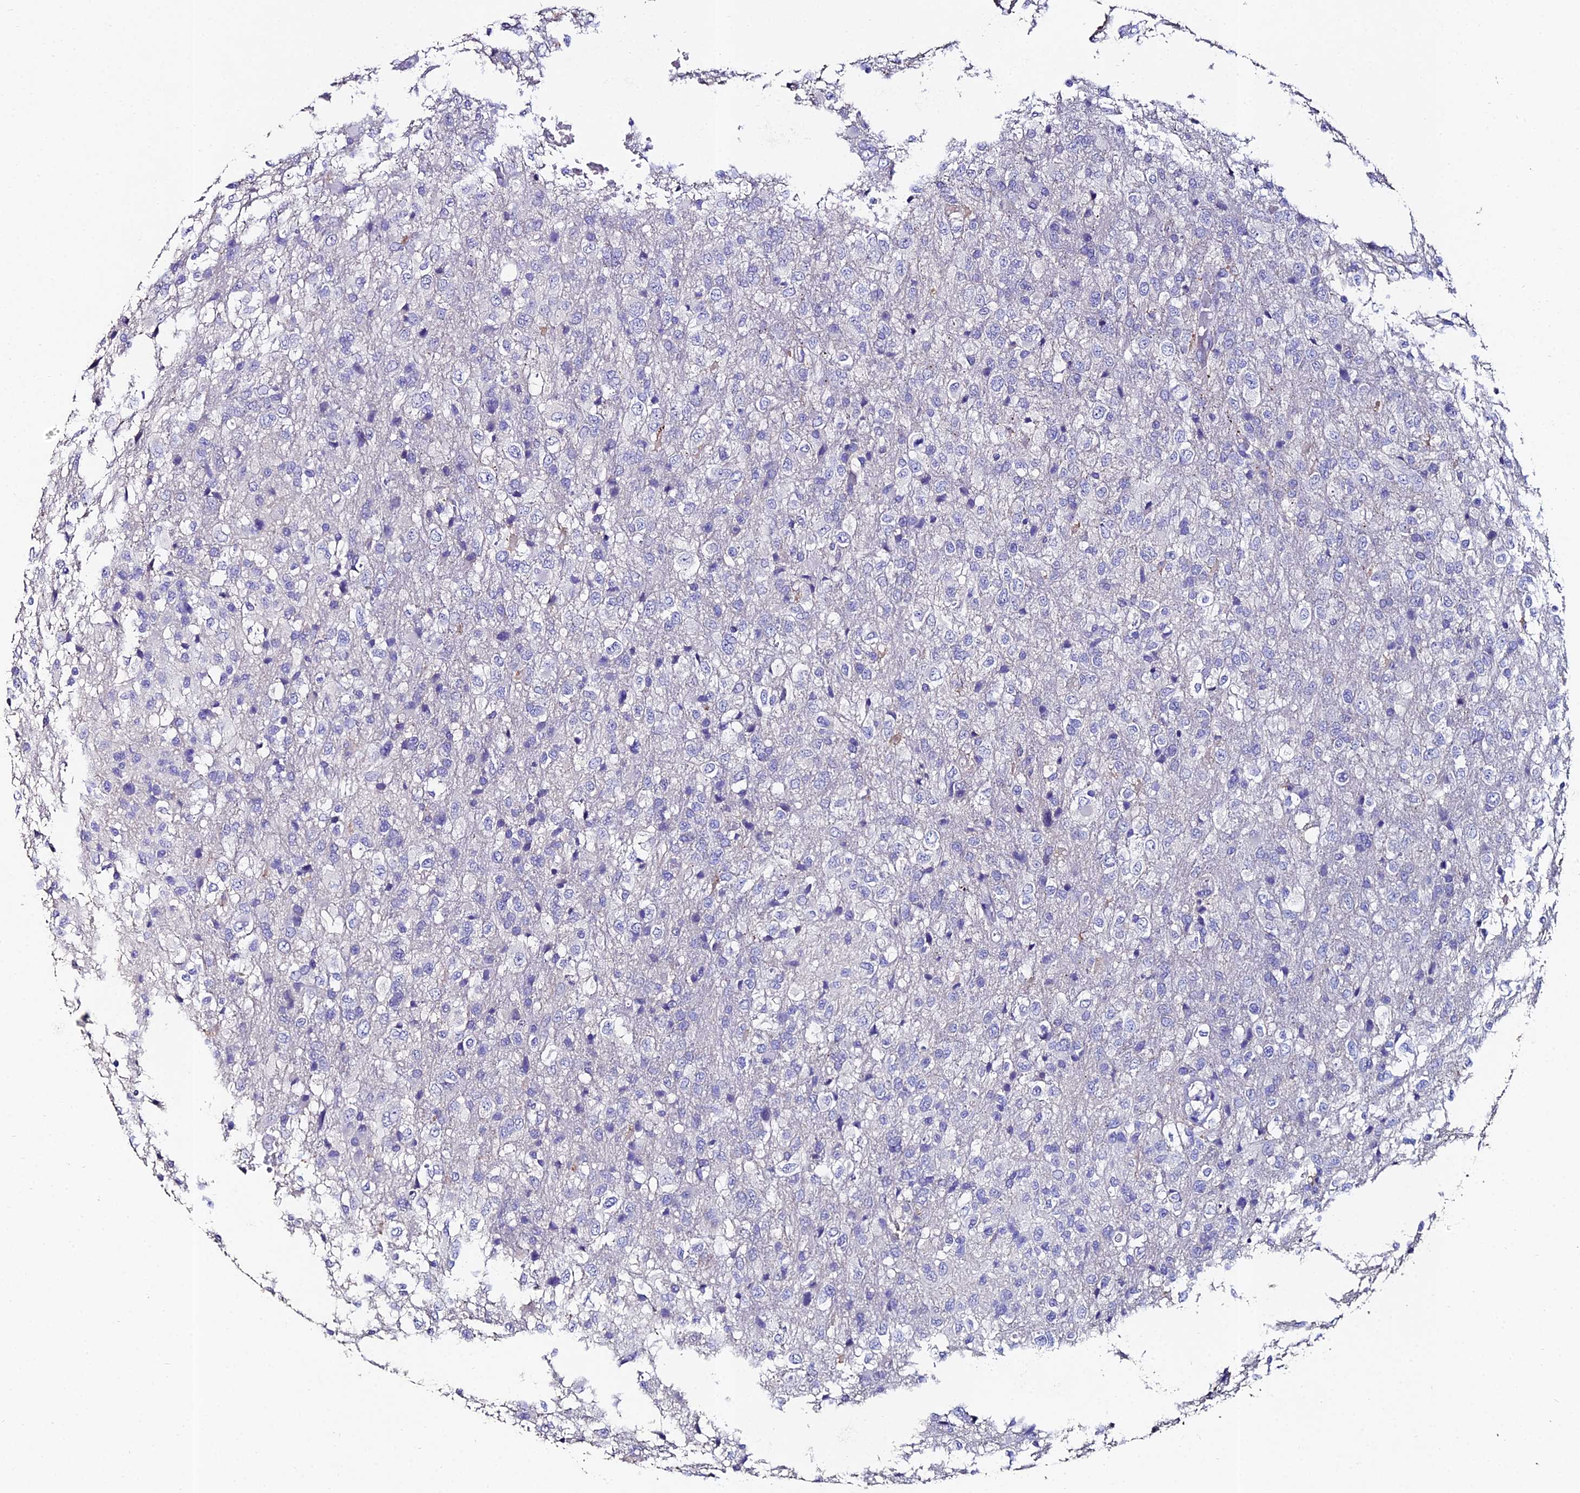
{"staining": {"intensity": "negative", "quantity": "none", "location": "none"}, "tissue": "glioma", "cell_type": "Tumor cells", "image_type": "cancer", "snomed": [{"axis": "morphology", "description": "Glioma, malignant, High grade"}, {"axis": "topography", "description": "Brain"}], "caption": "Photomicrograph shows no significant protein staining in tumor cells of glioma. Nuclei are stained in blue.", "gene": "ESRRG", "patient": {"sex": "female", "age": 74}}